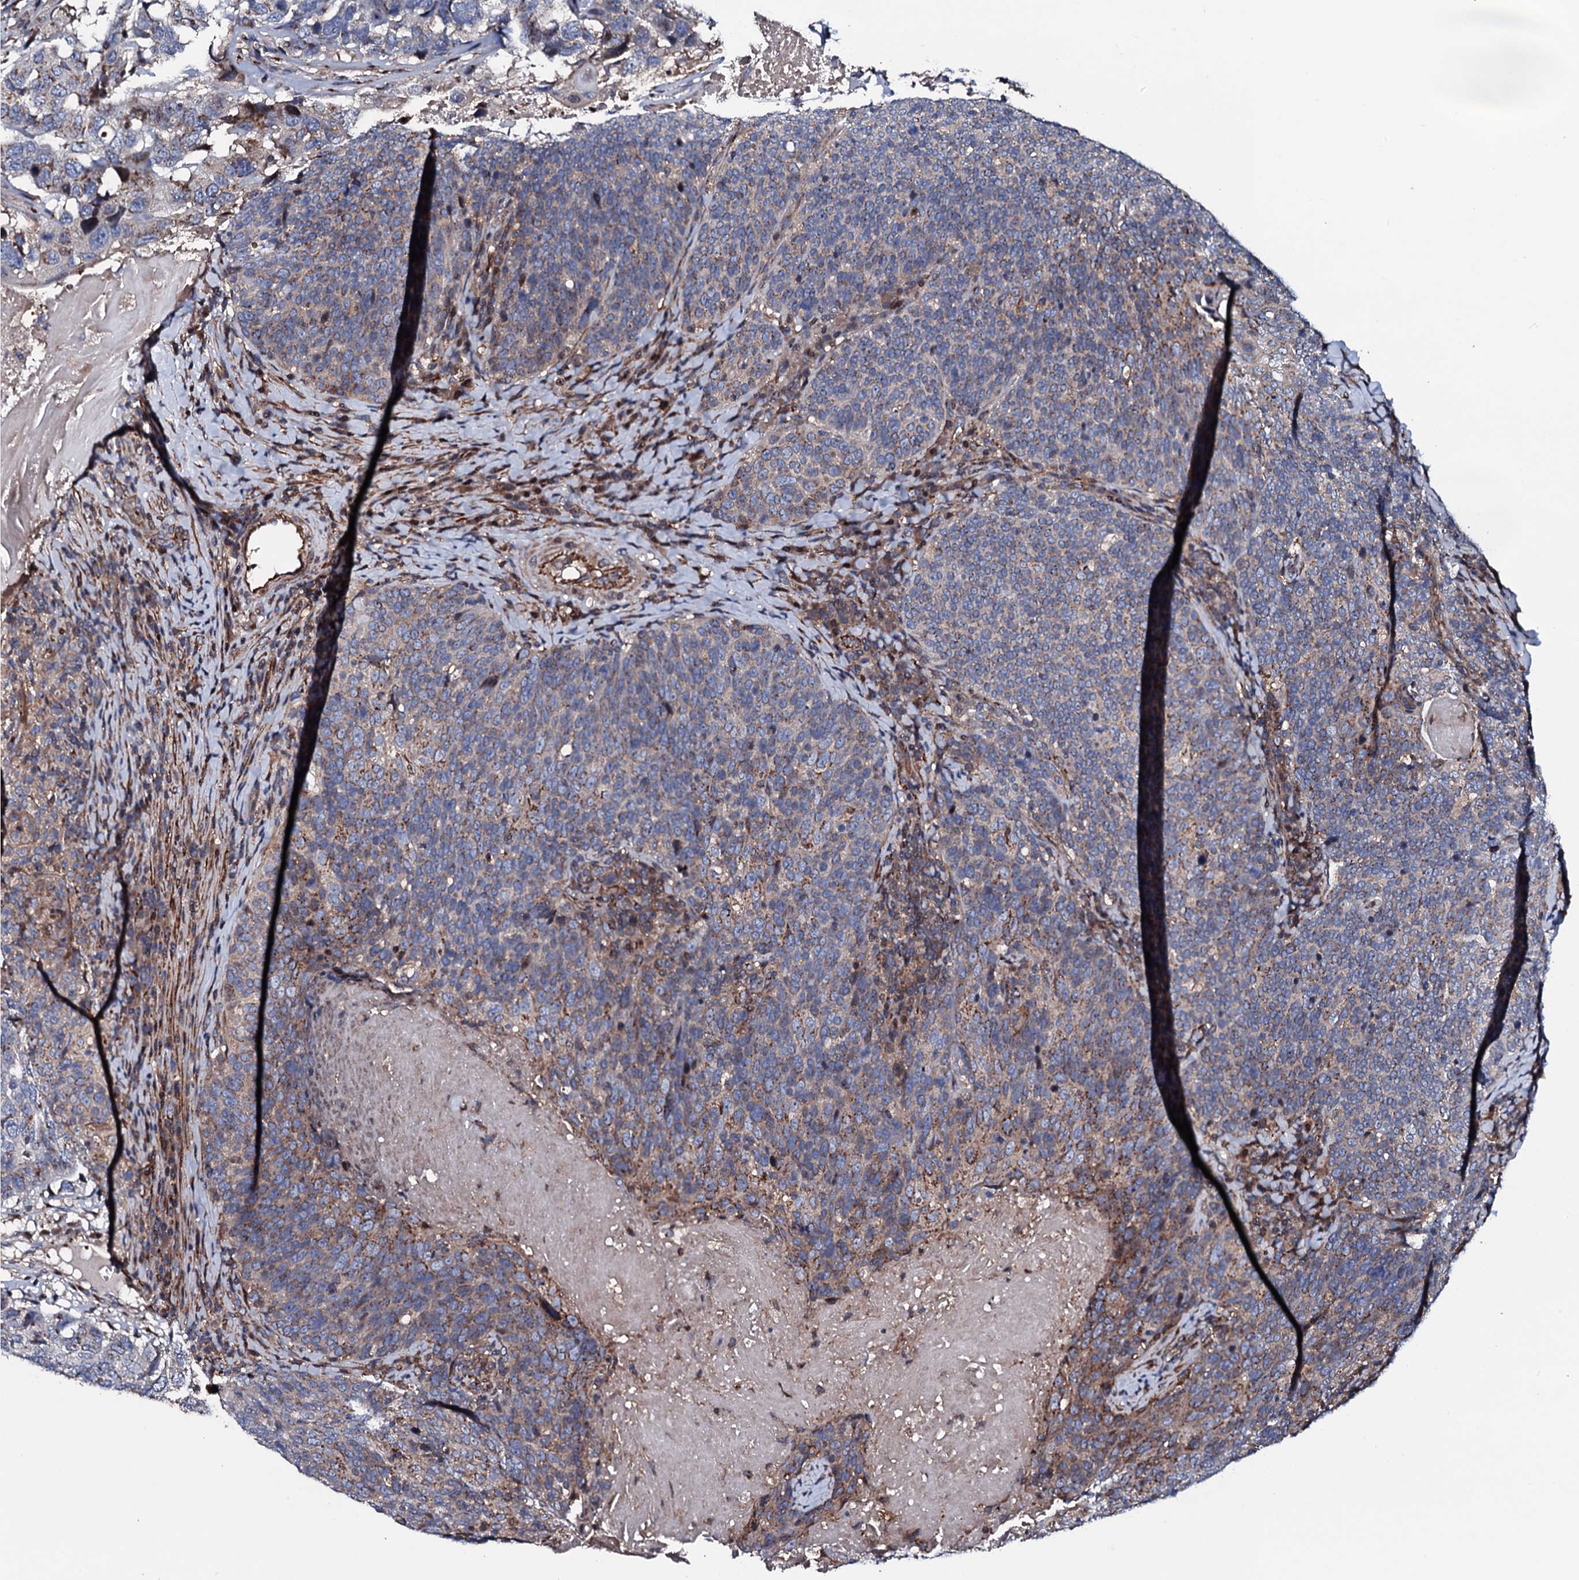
{"staining": {"intensity": "moderate", "quantity": "<25%", "location": "cytoplasmic/membranous"}, "tissue": "head and neck cancer", "cell_type": "Tumor cells", "image_type": "cancer", "snomed": [{"axis": "morphology", "description": "Squamous cell carcinoma, NOS"}, {"axis": "morphology", "description": "Squamous cell carcinoma, metastatic, NOS"}, {"axis": "topography", "description": "Lymph node"}, {"axis": "topography", "description": "Head-Neck"}], "caption": "Brown immunohistochemical staining in human head and neck squamous cell carcinoma shows moderate cytoplasmic/membranous staining in about <25% of tumor cells.", "gene": "PLET1", "patient": {"sex": "male", "age": 62}}